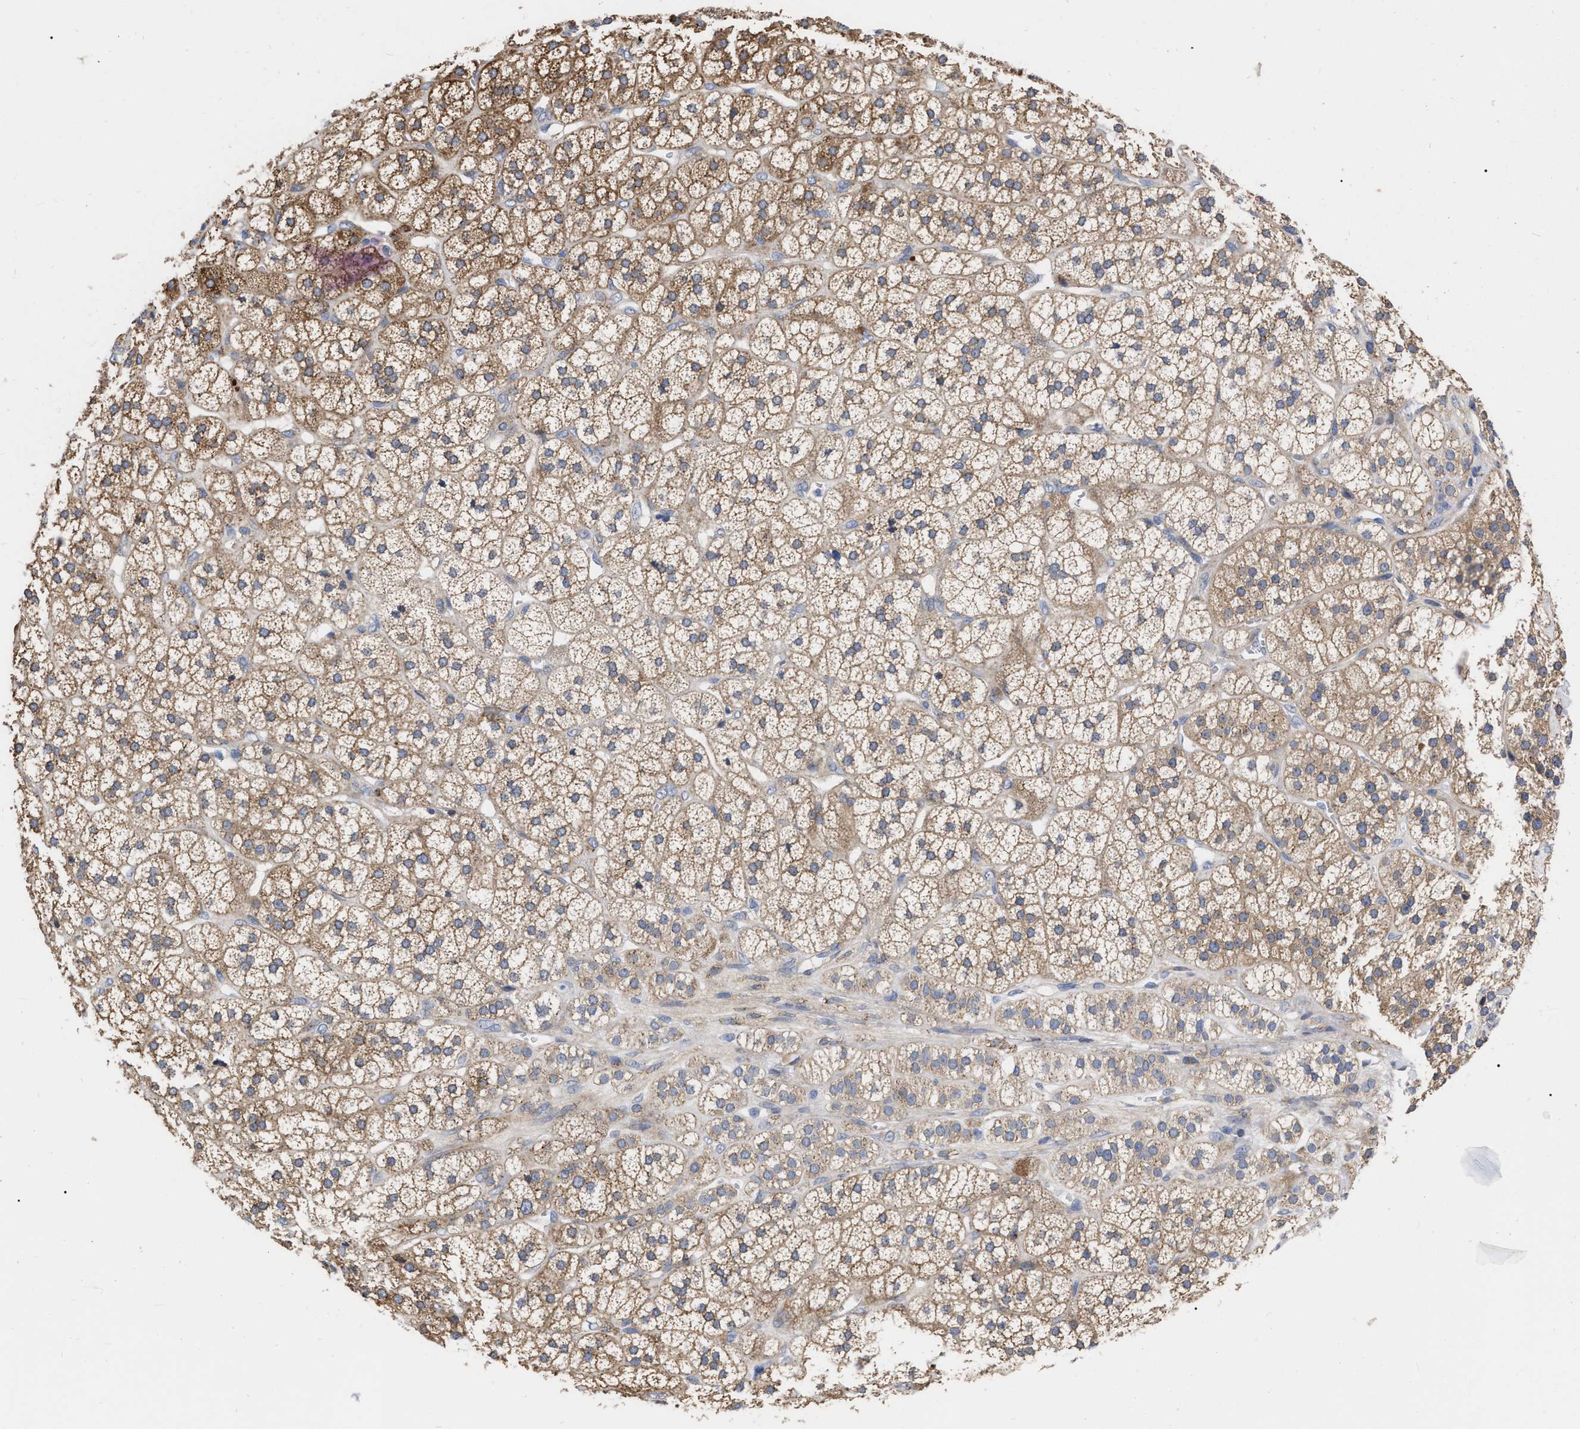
{"staining": {"intensity": "strong", "quantity": ">75%", "location": "cytoplasmic/membranous"}, "tissue": "adrenal gland", "cell_type": "Glandular cells", "image_type": "normal", "snomed": [{"axis": "morphology", "description": "Normal tissue, NOS"}, {"axis": "topography", "description": "Adrenal gland"}], "caption": "Immunohistochemical staining of unremarkable adrenal gland shows high levels of strong cytoplasmic/membranous staining in approximately >75% of glandular cells.", "gene": "MLST8", "patient": {"sex": "male", "age": 56}}